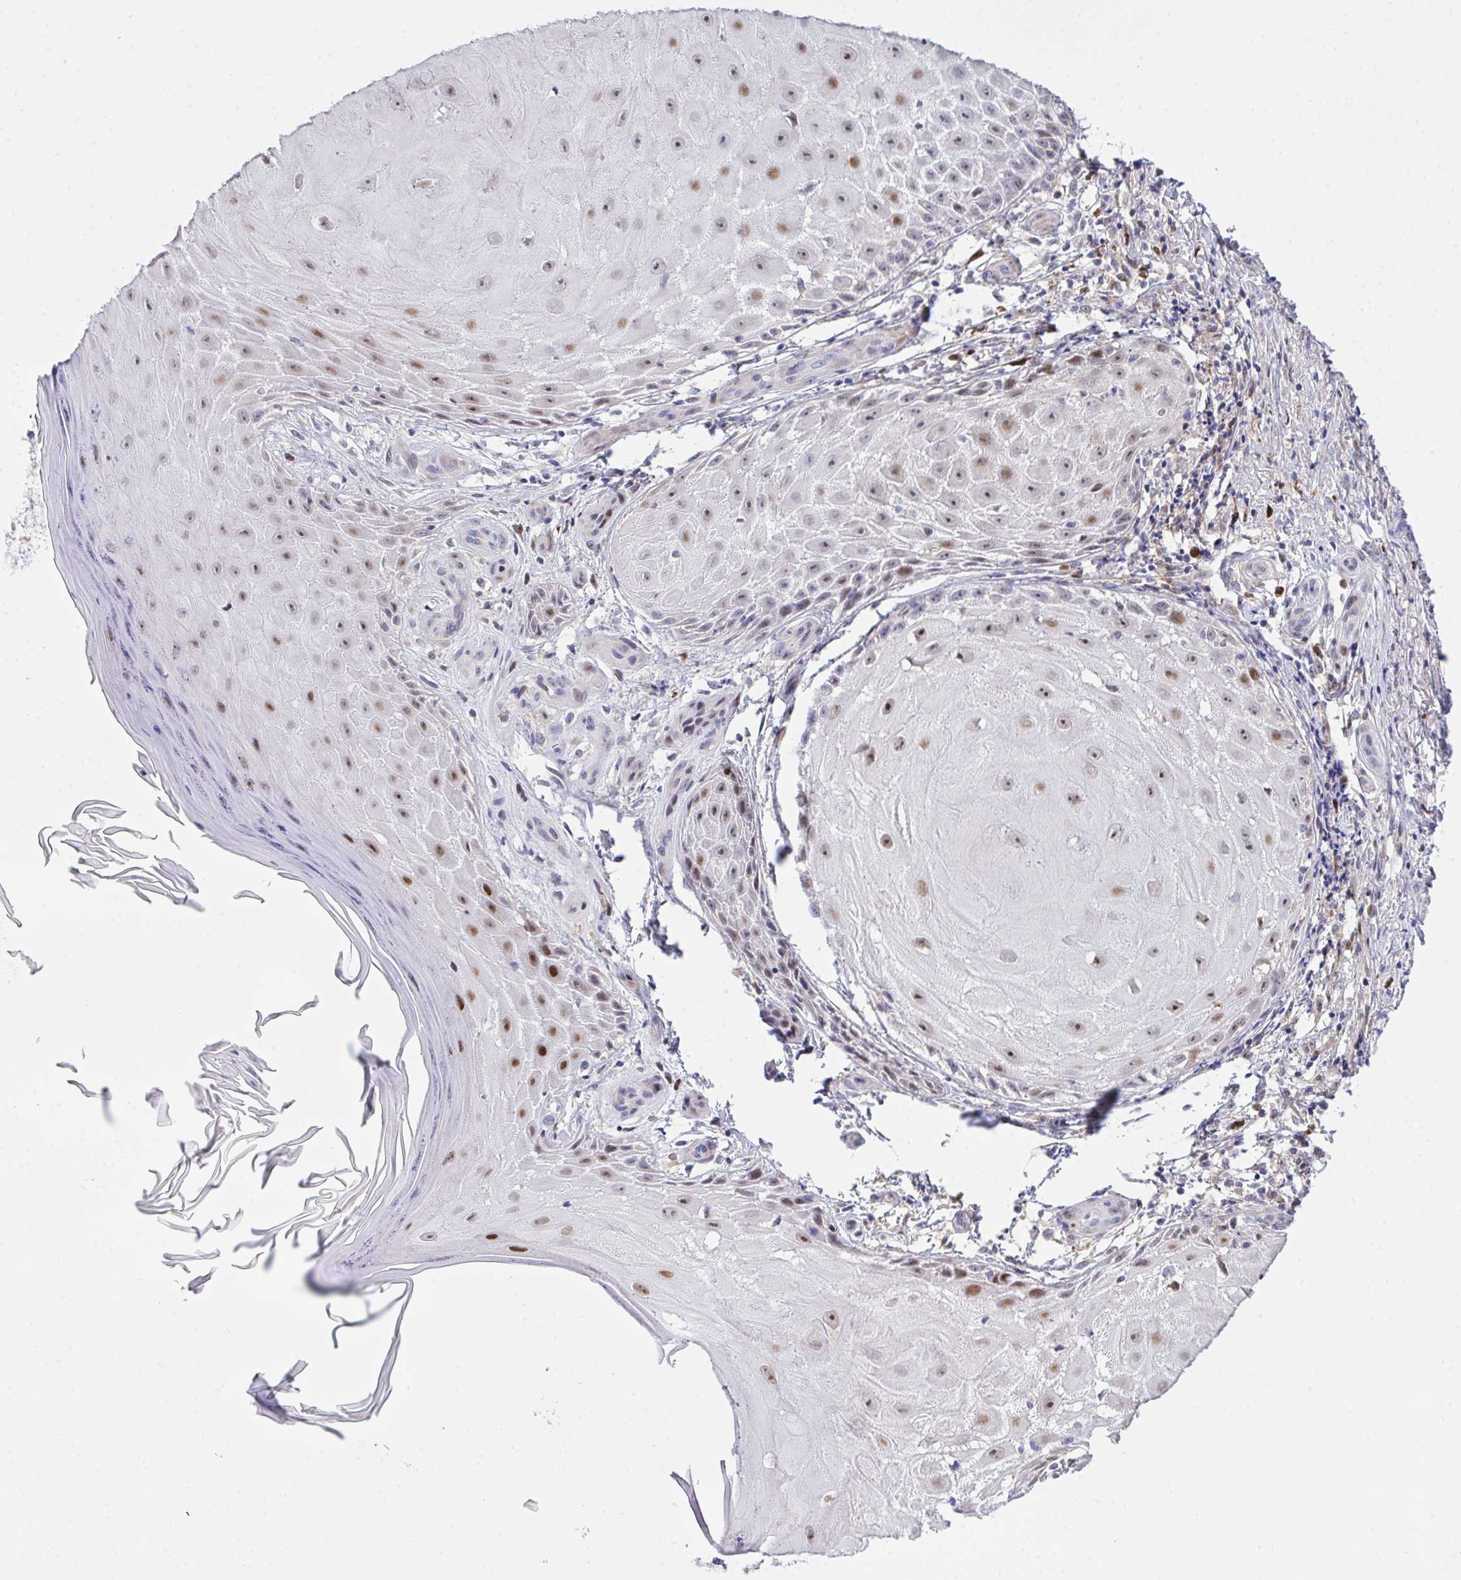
{"staining": {"intensity": "moderate", "quantity": ">75%", "location": "nuclear"}, "tissue": "skin cancer", "cell_type": "Tumor cells", "image_type": "cancer", "snomed": [{"axis": "morphology", "description": "Squamous cell carcinoma, NOS"}, {"axis": "topography", "description": "Skin"}], "caption": "The immunohistochemical stain labels moderate nuclear positivity in tumor cells of skin cancer tissue. (DAB (3,3'-diaminobenzidine) = brown stain, brightfield microscopy at high magnification).", "gene": "ZNF554", "patient": {"sex": "female", "age": 77}}